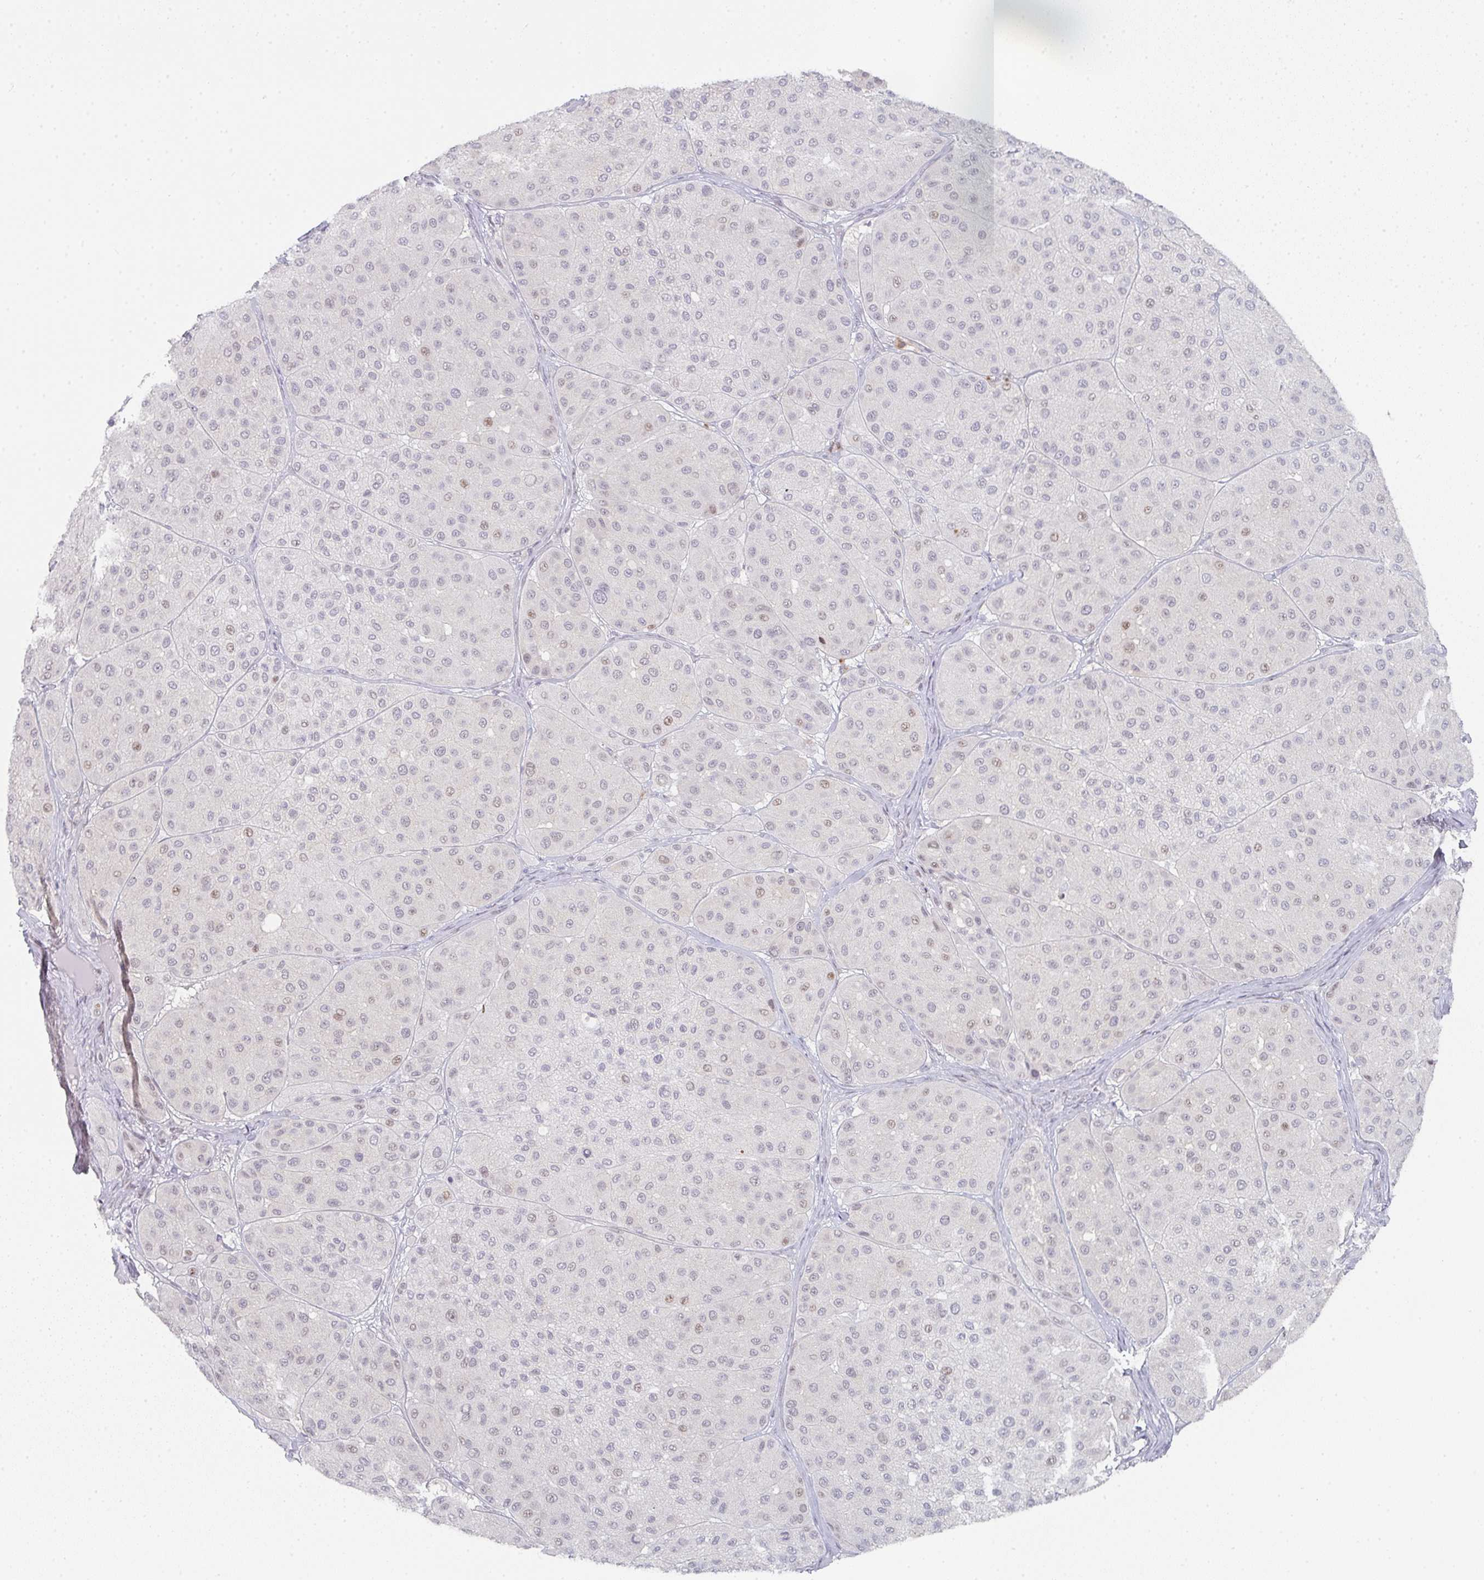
{"staining": {"intensity": "weak", "quantity": "<25%", "location": "nuclear"}, "tissue": "melanoma", "cell_type": "Tumor cells", "image_type": "cancer", "snomed": [{"axis": "morphology", "description": "Malignant melanoma, Metastatic site"}, {"axis": "topography", "description": "Smooth muscle"}], "caption": "An image of human malignant melanoma (metastatic site) is negative for staining in tumor cells.", "gene": "LIN54", "patient": {"sex": "male", "age": 41}}